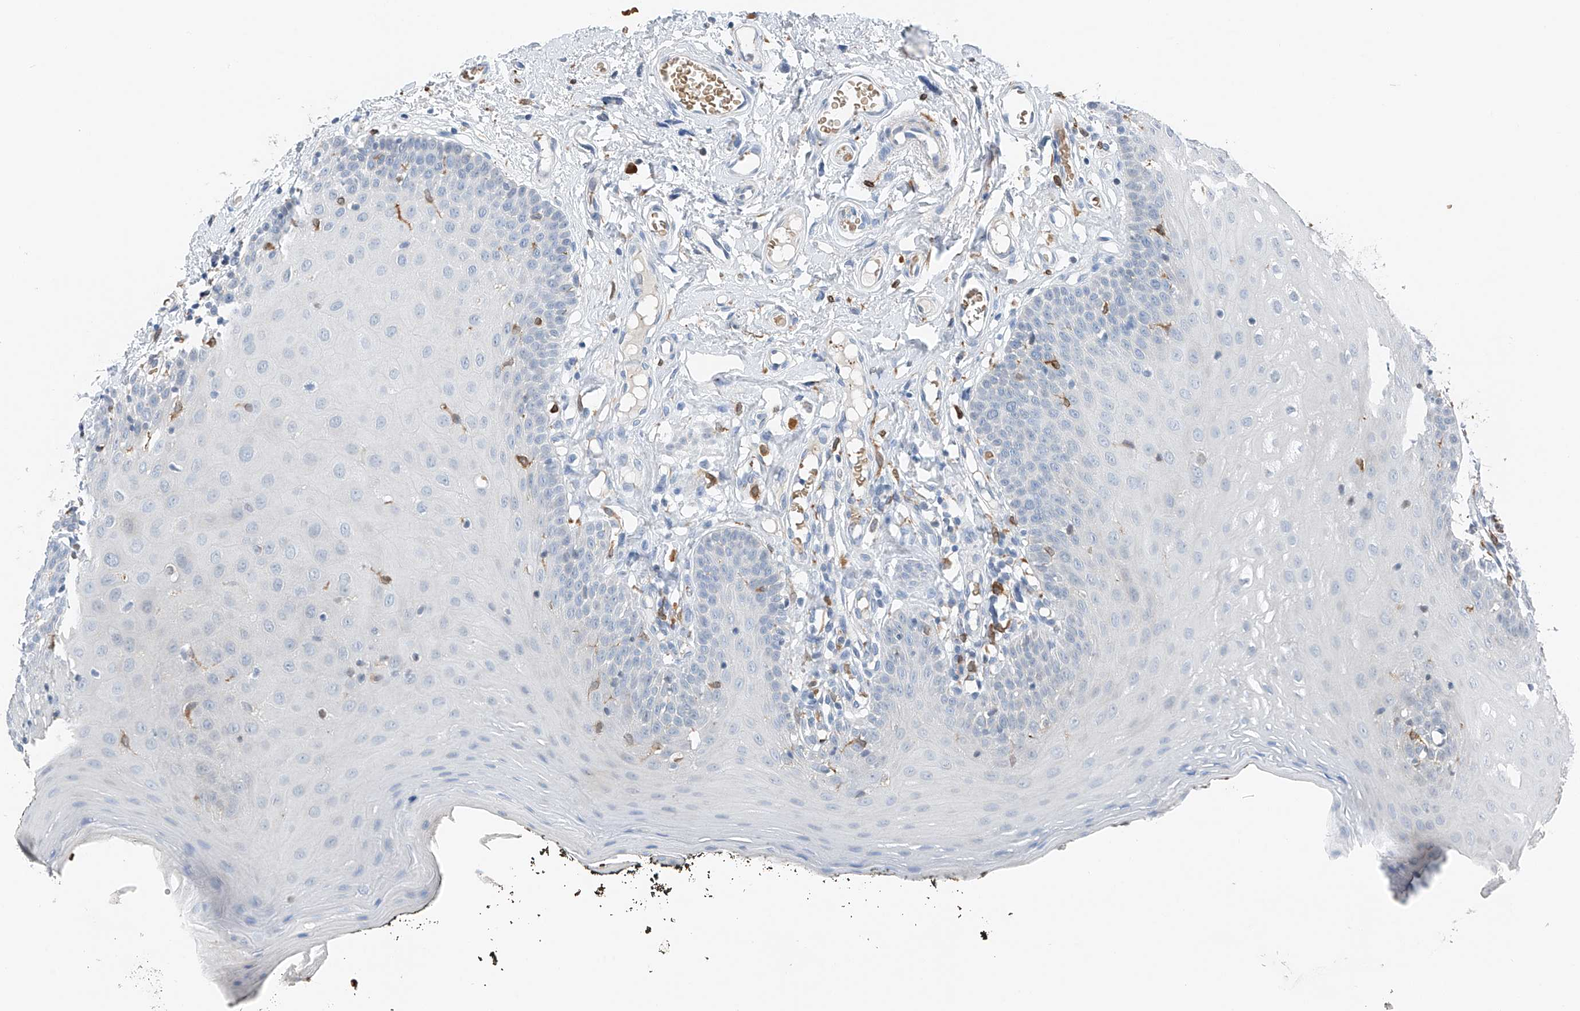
{"staining": {"intensity": "negative", "quantity": "none", "location": "none"}, "tissue": "oral mucosa", "cell_type": "Squamous epithelial cells", "image_type": "normal", "snomed": [{"axis": "morphology", "description": "Normal tissue, NOS"}, {"axis": "topography", "description": "Oral tissue"}], "caption": "Squamous epithelial cells show no significant protein positivity in unremarkable oral mucosa.", "gene": "TBXAS1", "patient": {"sex": "male", "age": 74}}